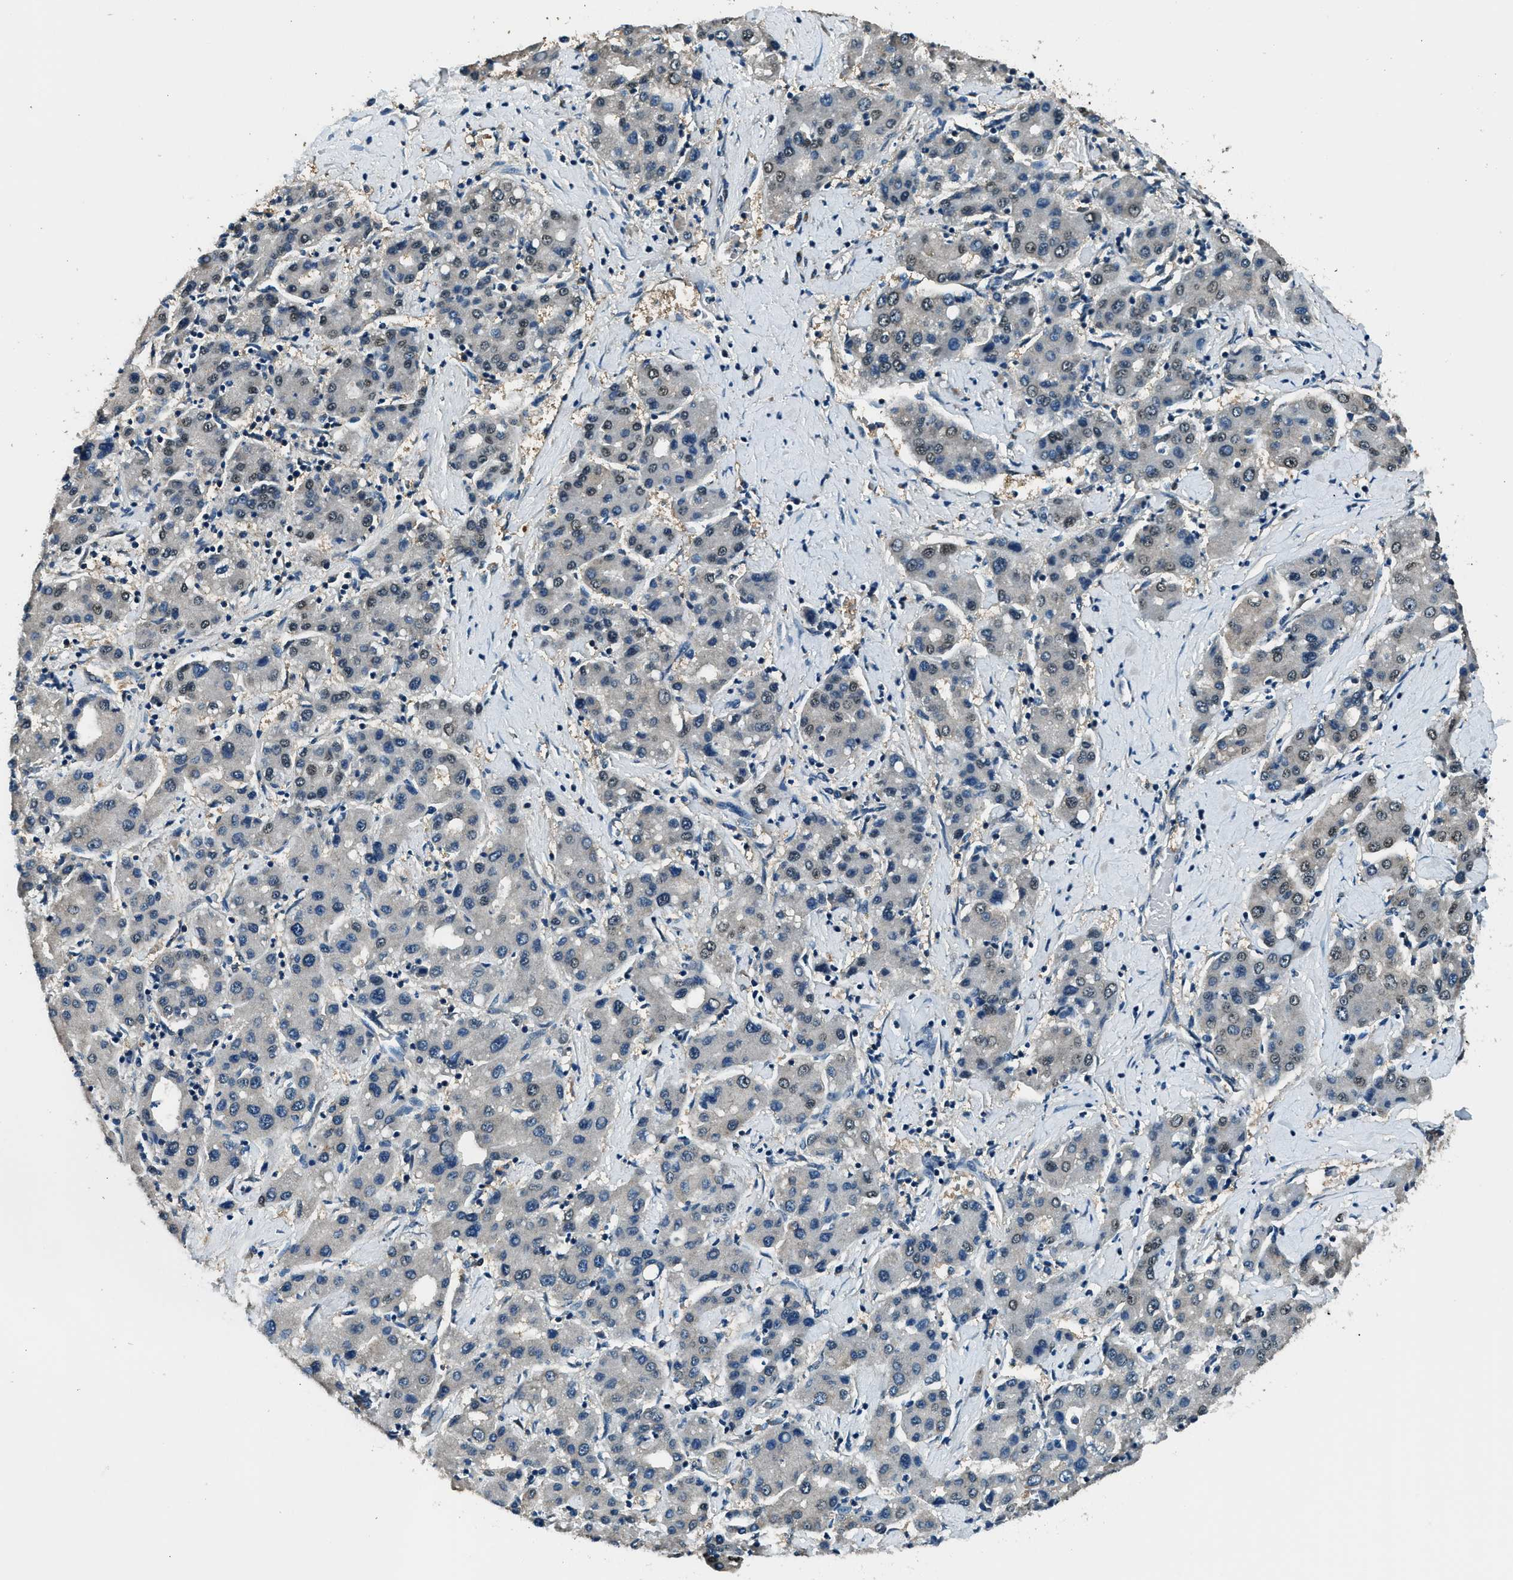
{"staining": {"intensity": "weak", "quantity": "25%-75%", "location": "nuclear"}, "tissue": "liver cancer", "cell_type": "Tumor cells", "image_type": "cancer", "snomed": [{"axis": "morphology", "description": "Carcinoma, Hepatocellular, NOS"}, {"axis": "topography", "description": "Liver"}], "caption": "The immunohistochemical stain labels weak nuclear expression in tumor cells of liver cancer (hepatocellular carcinoma) tissue.", "gene": "ARFGAP2", "patient": {"sex": "male", "age": 65}}